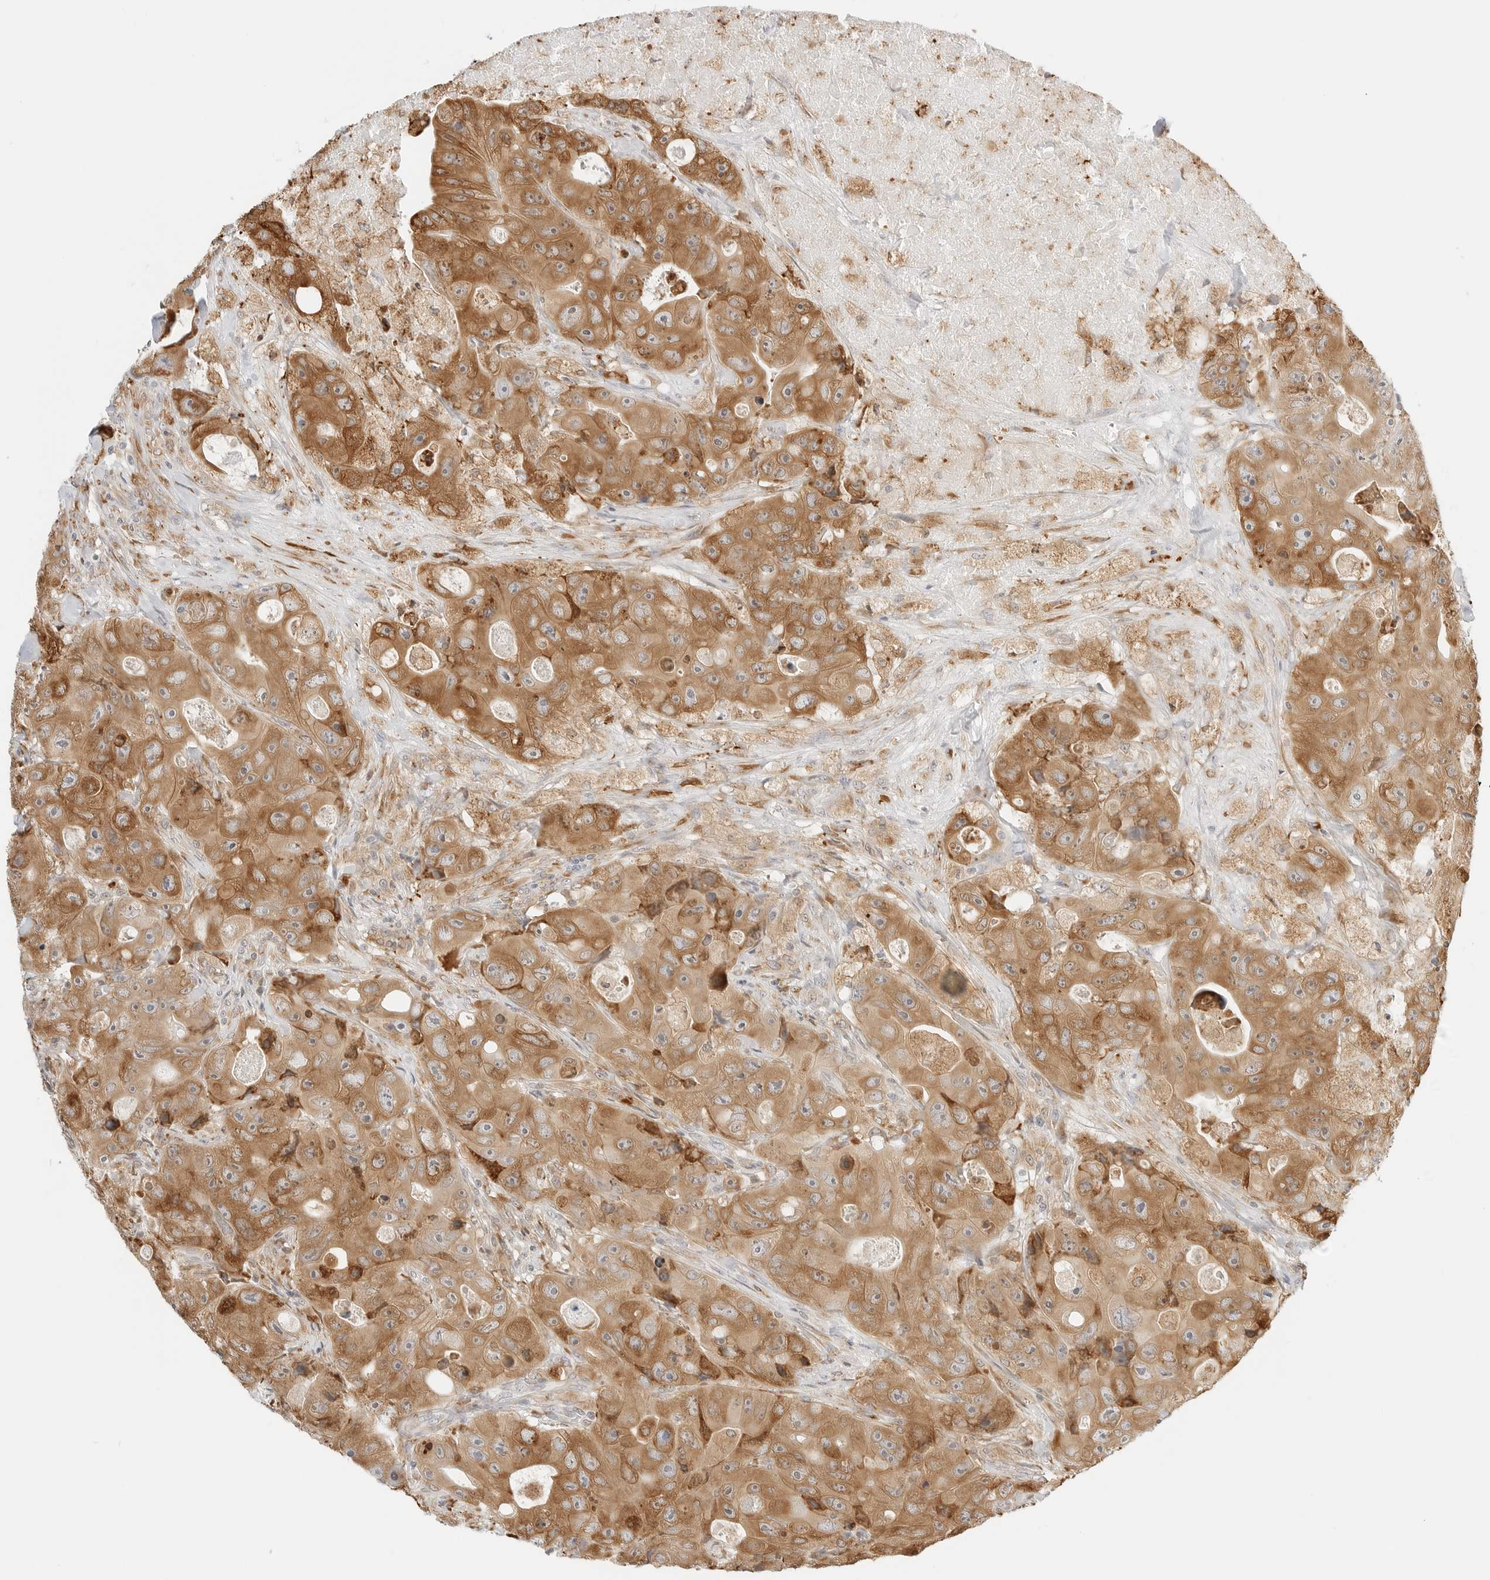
{"staining": {"intensity": "moderate", "quantity": ">75%", "location": "cytoplasmic/membranous"}, "tissue": "colorectal cancer", "cell_type": "Tumor cells", "image_type": "cancer", "snomed": [{"axis": "morphology", "description": "Adenocarcinoma, NOS"}, {"axis": "topography", "description": "Colon"}], "caption": "Tumor cells demonstrate moderate cytoplasmic/membranous staining in about >75% of cells in colorectal cancer (adenocarcinoma).", "gene": "THEM4", "patient": {"sex": "female", "age": 46}}